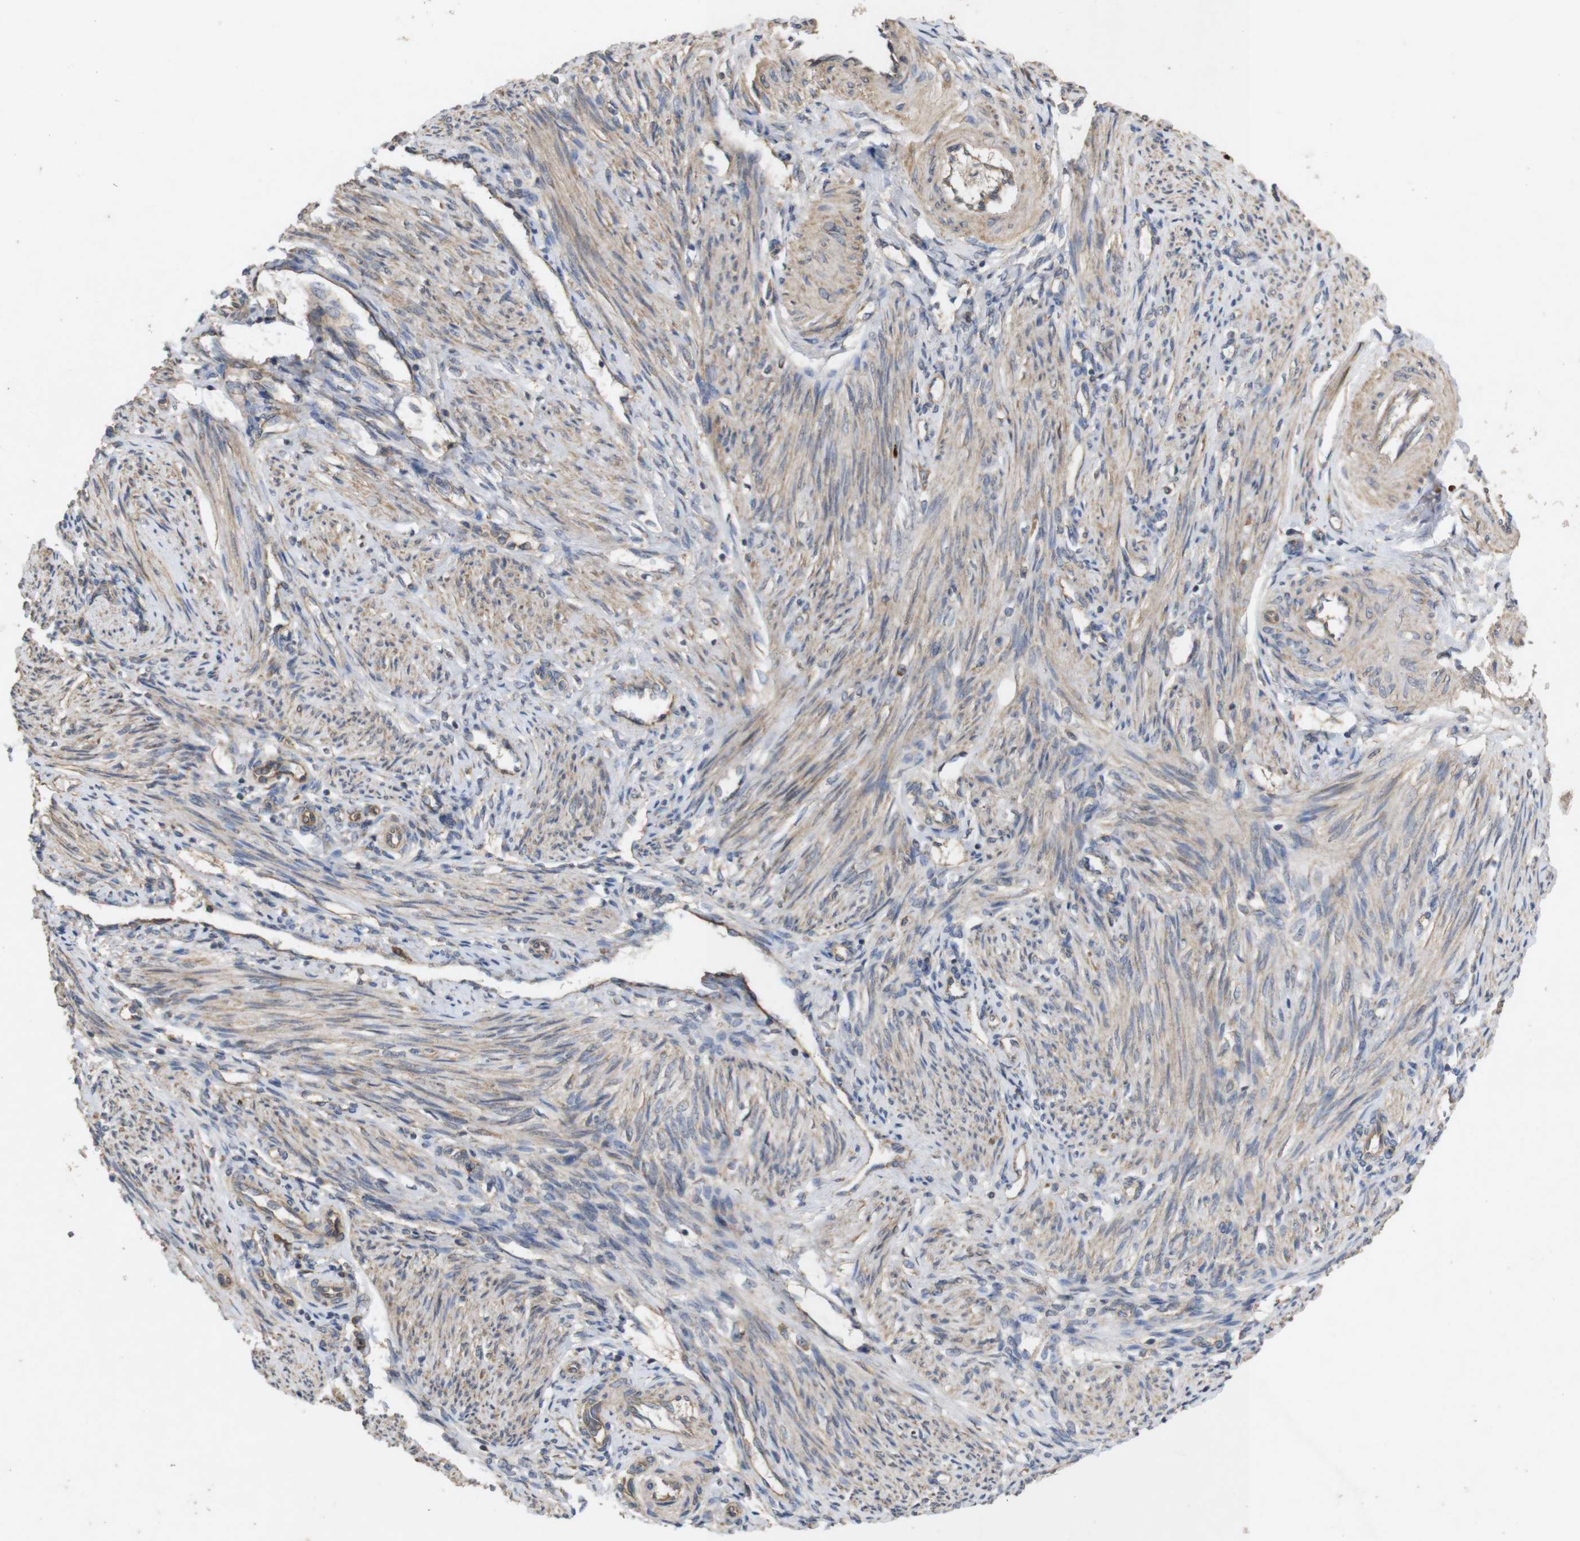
{"staining": {"intensity": "weak", "quantity": "25%-75%", "location": "cytoplasmic/membranous"}, "tissue": "endometrium", "cell_type": "Cells in endometrial stroma", "image_type": "normal", "snomed": [{"axis": "morphology", "description": "Normal tissue, NOS"}, {"axis": "topography", "description": "Endometrium"}], "caption": "A low amount of weak cytoplasmic/membranous expression is identified in approximately 25%-75% of cells in endometrial stroma in unremarkable endometrium.", "gene": "KCNS3", "patient": {"sex": "female", "age": 42}}